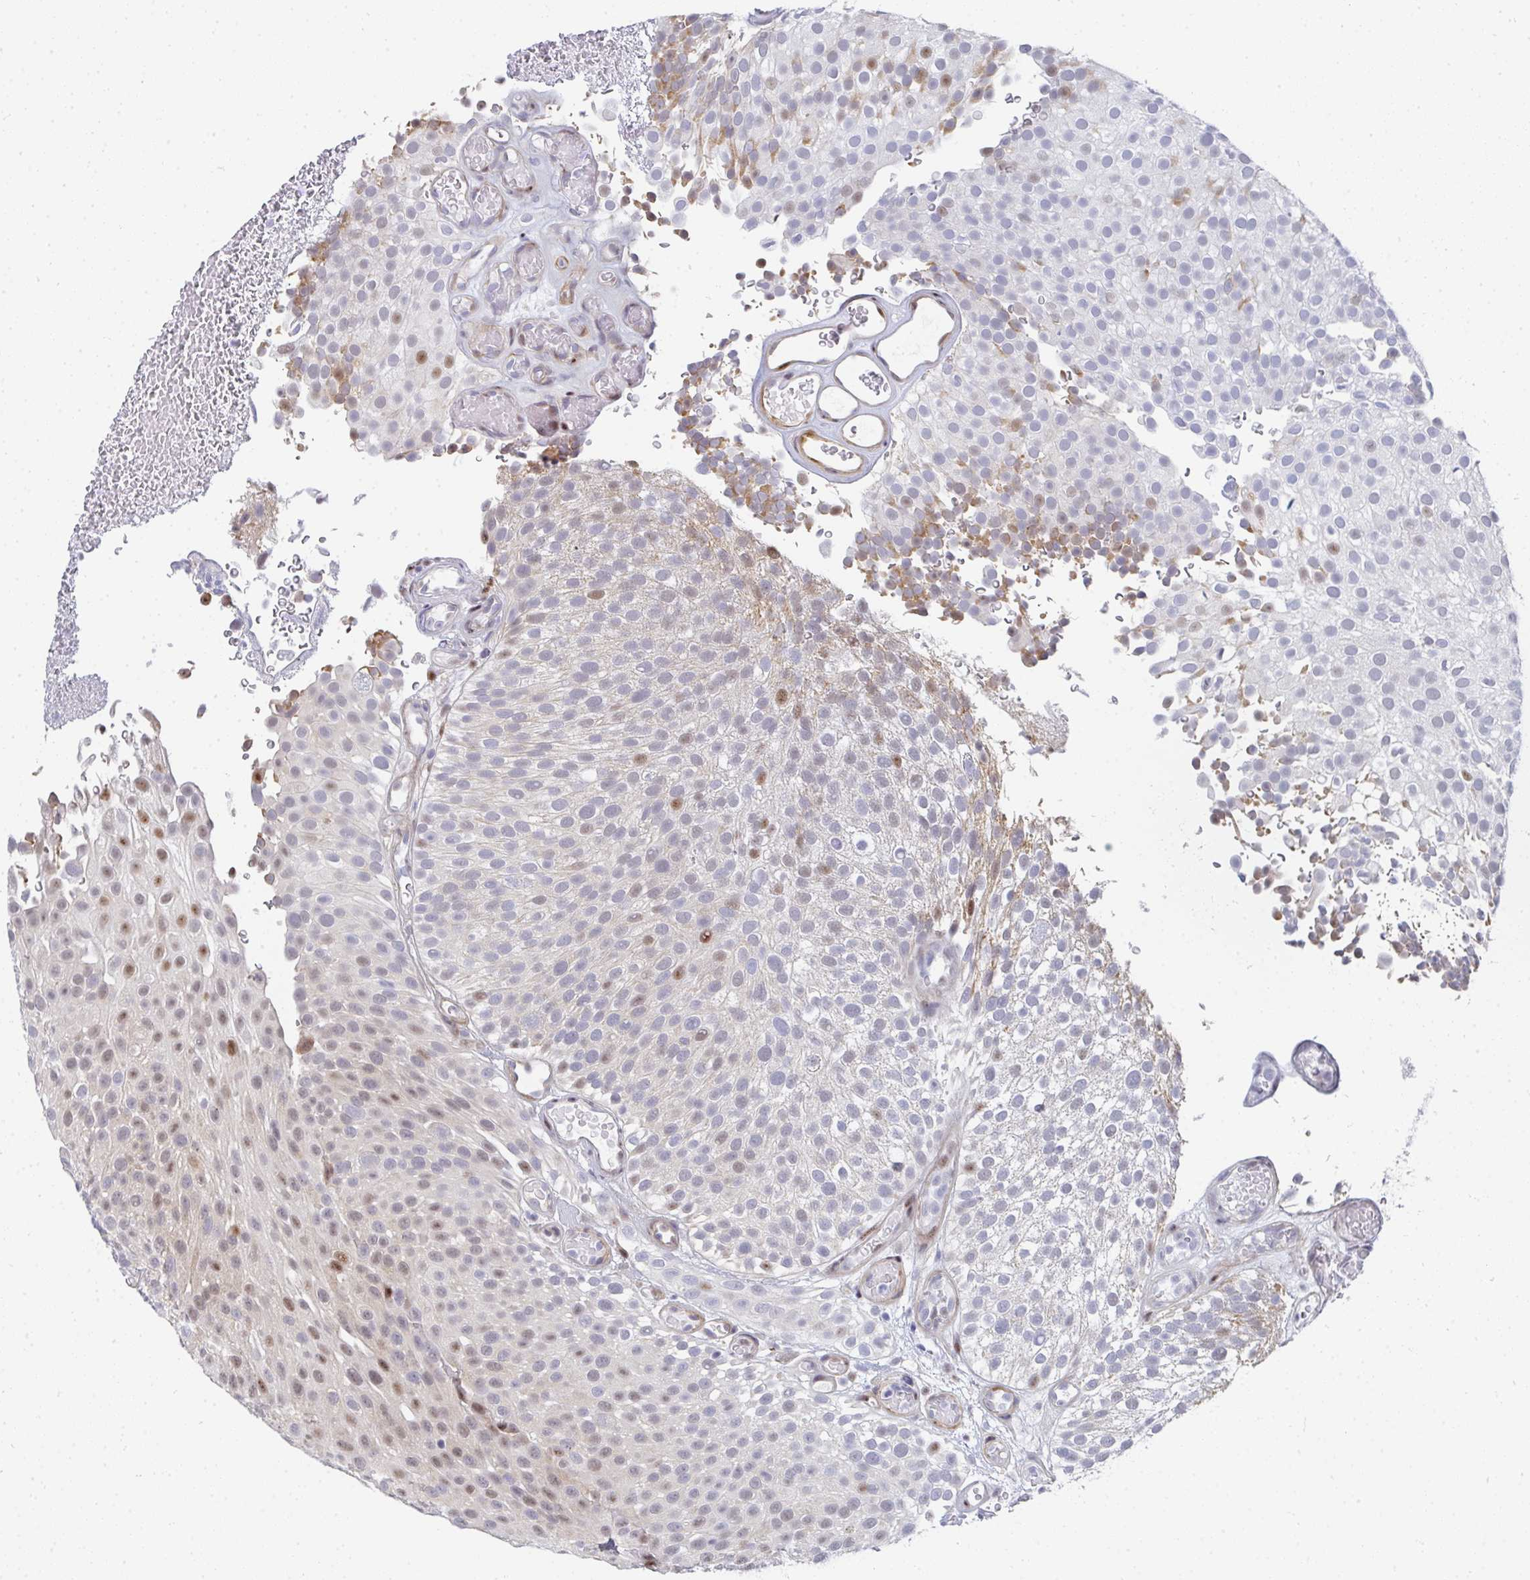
{"staining": {"intensity": "moderate", "quantity": "25%-75%", "location": "nuclear"}, "tissue": "urothelial cancer", "cell_type": "Tumor cells", "image_type": "cancer", "snomed": [{"axis": "morphology", "description": "Urothelial carcinoma, Low grade"}, {"axis": "topography", "description": "Urinary bladder"}], "caption": "Protein staining exhibits moderate nuclear positivity in about 25%-75% of tumor cells in urothelial cancer. Using DAB (brown) and hematoxylin (blue) stains, captured at high magnification using brightfield microscopy.", "gene": "ZIC3", "patient": {"sex": "male", "age": 78}}